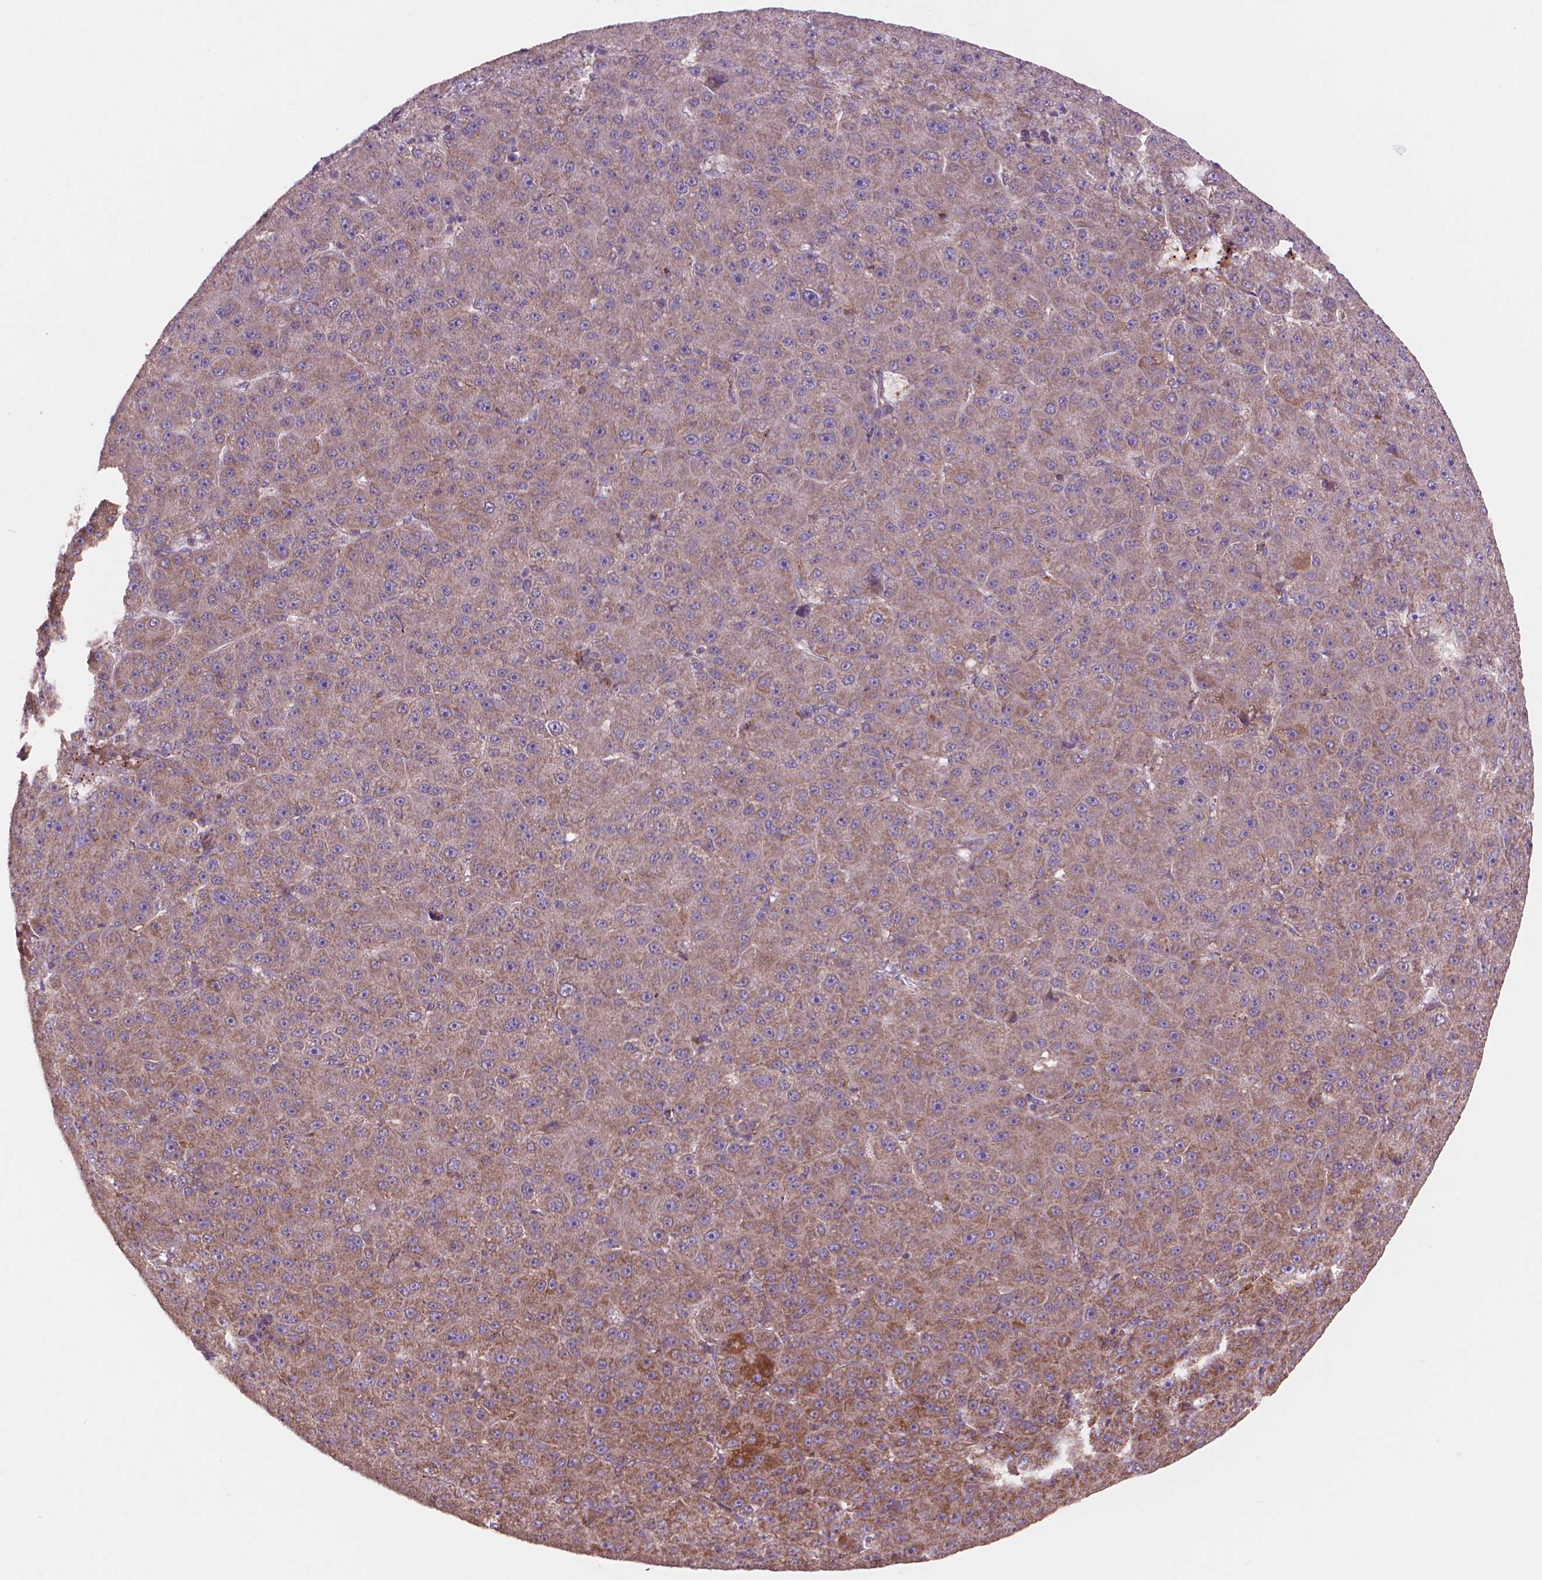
{"staining": {"intensity": "weak", "quantity": ">75%", "location": "cytoplasmic/membranous"}, "tissue": "liver cancer", "cell_type": "Tumor cells", "image_type": "cancer", "snomed": [{"axis": "morphology", "description": "Carcinoma, Hepatocellular, NOS"}, {"axis": "topography", "description": "Liver"}], "caption": "This is a histology image of immunohistochemistry staining of liver hepatocellular carcinoma, which shows weak expression in the cytoplasmic/membranous of tumor cells.", "gene": "NLRX1", "patient": {"sex": "male", "age": 67}}